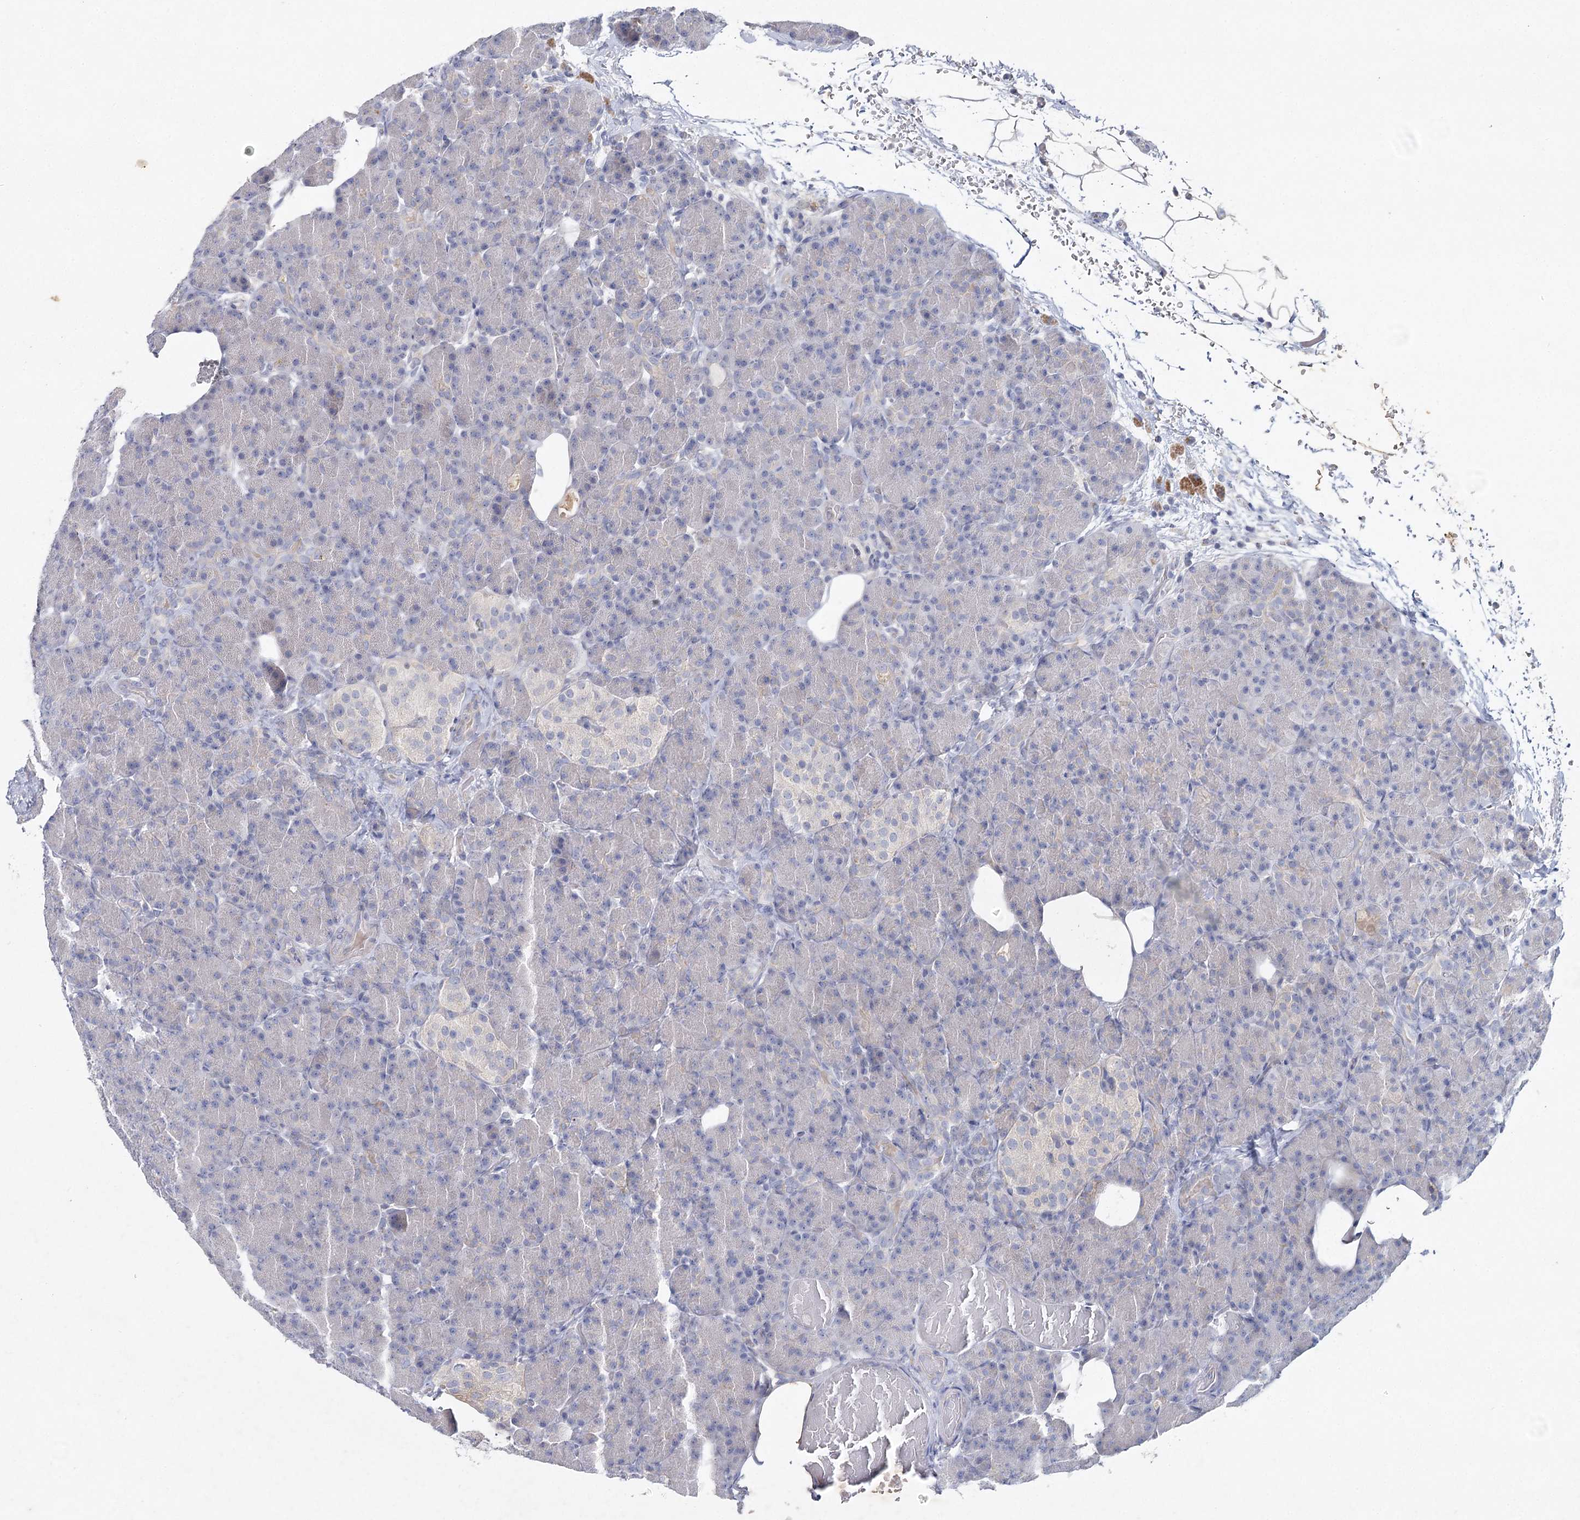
{"staining": {"intensity": "negative", "quantity": "none", "location": "none"}, "tissue": "pancreas", "cell_type": "Exocrine glandular cells", "image_type": "normal", "snomed": [{"axis": "morphology", "description": "Normal tissue, NOS"}, {"axis": "topography", "description": "Pancreas"}], "caption": "This is an IHC image of unremarkable pancreas. There is no staining in exocrine glandular cells.", "gene": "MAP3K13", "patient": {"sex": "female", "age": 43}}